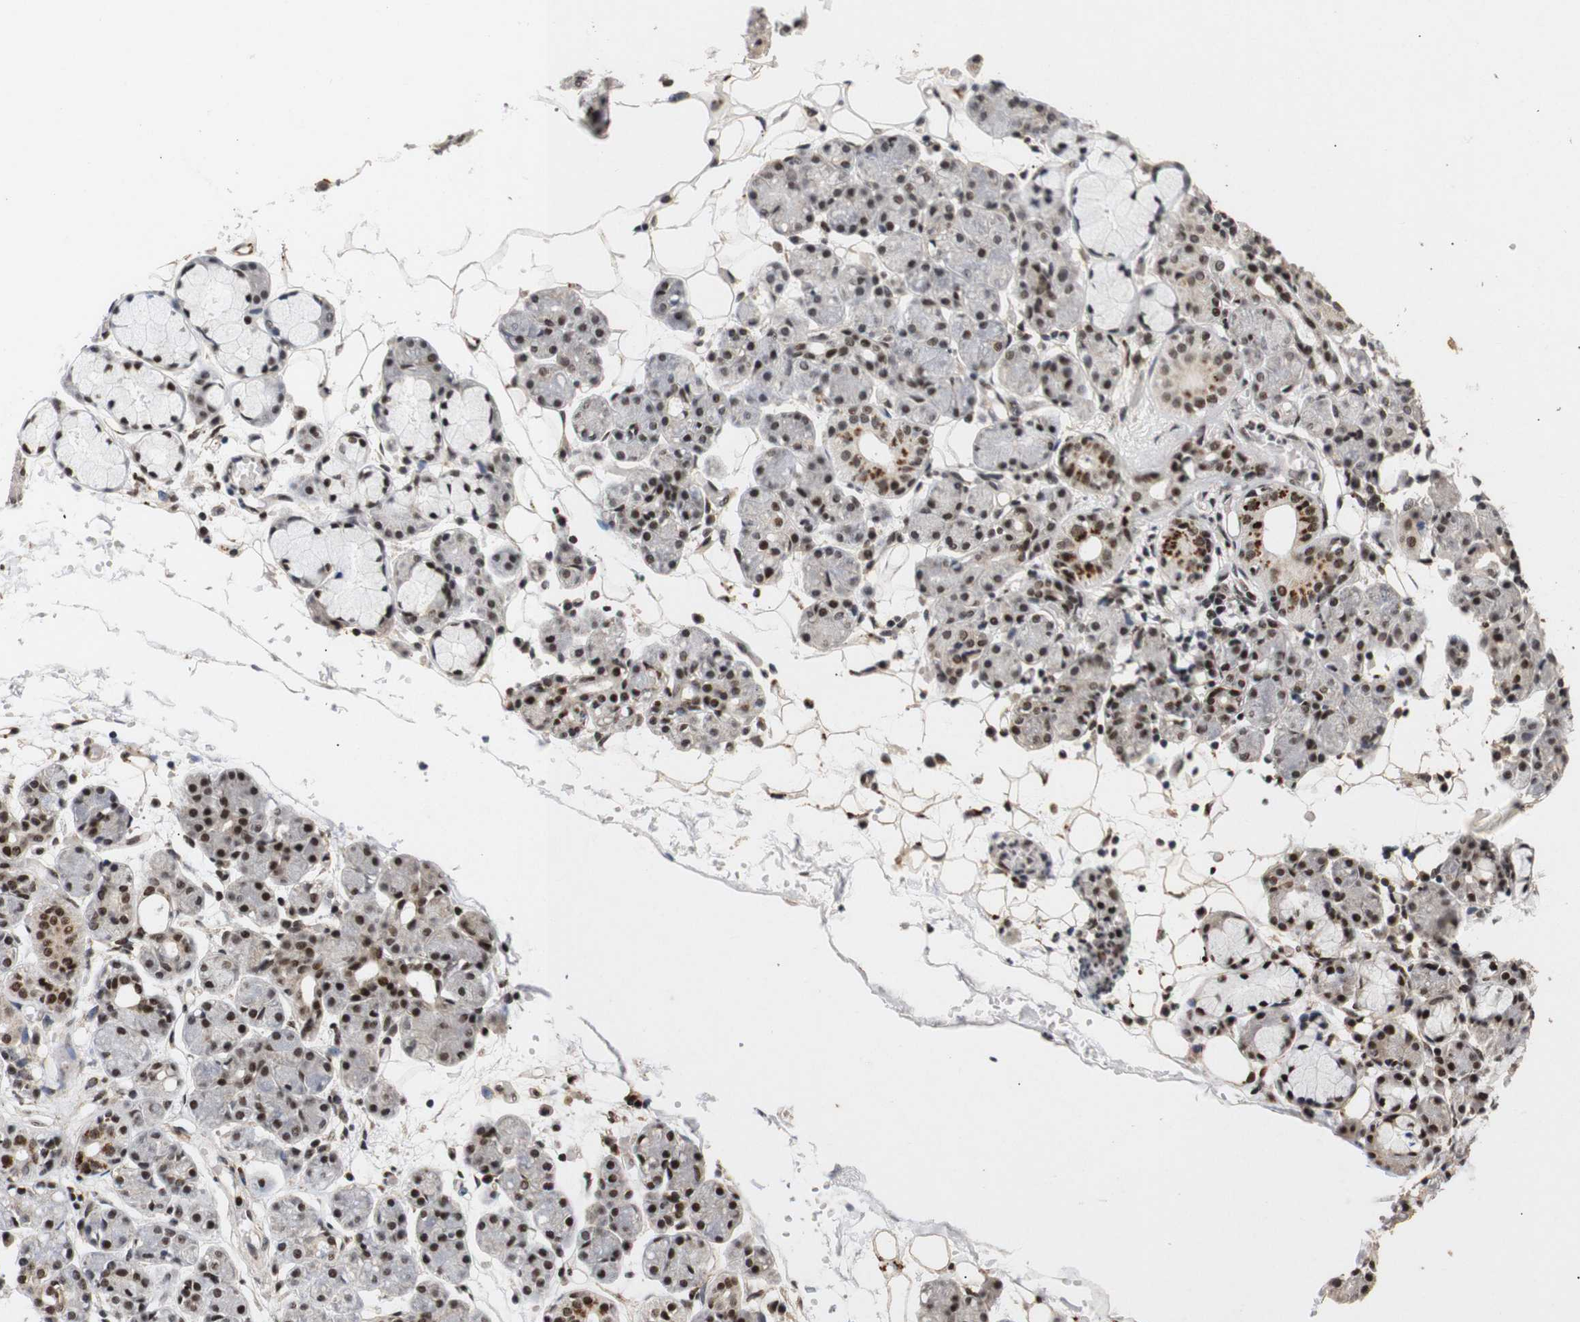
{"staining": {"intensity": "moderate", "quantity": ">75%", "location": "cytoplasmic/membranous,nuclear"}, "tissue": "salivary gland", "cell_type": "Glandular cells", "image_type": "normal", "snomed": [{"axis": "morphology", "description": "Normal tissue, NOS"}, {"axis": "topography", "description": "Salivary gland"}], "caption": "Salivary gland stained with IHC shows moderate cytoplasmic/membranous,nuclear staining in approximately >75% of glandular cells.", "gene": "PYM1", "patient": {"sex": "male", "age": 63}}